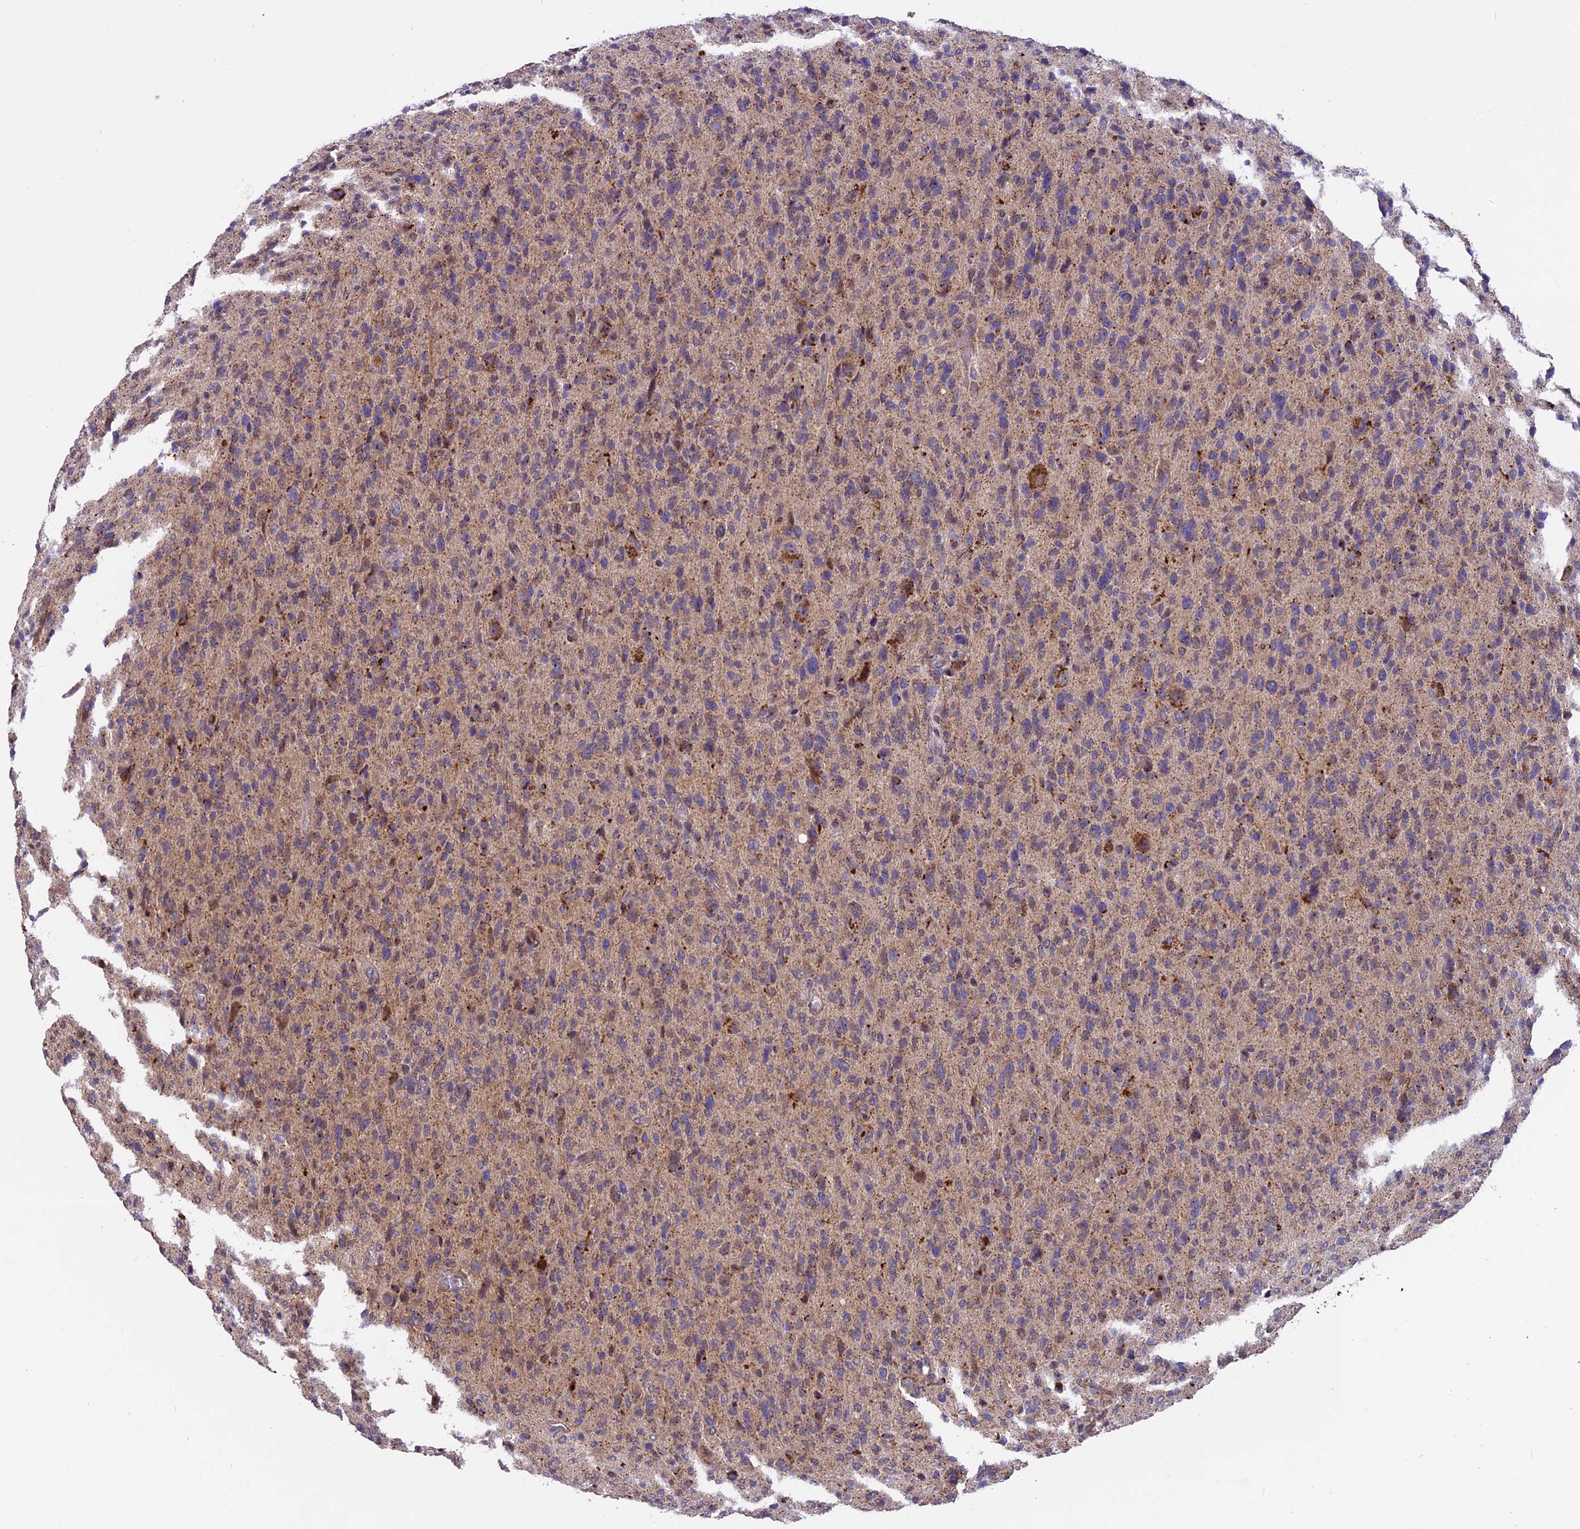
{"staining": {"intensity": "weak", "quantity": "25%-75%", "location": "cytoplasmic/membranous"}, "tissue": "glioma", "cell_type": "Tumor cells", "image_type": "cancer", "snomed": [{"axis": "morphology", "description": "Glioma, malignant, High grade"}, {"axis": "topography", "description": "Brain"}], "caption": "The immunohistochemical stain shows weak cytoplasmic/membranous positivity in tumor cells of glioma tissue.", "gene": "CHMP2A", "patient": {"sex": "female", "age": 57}}